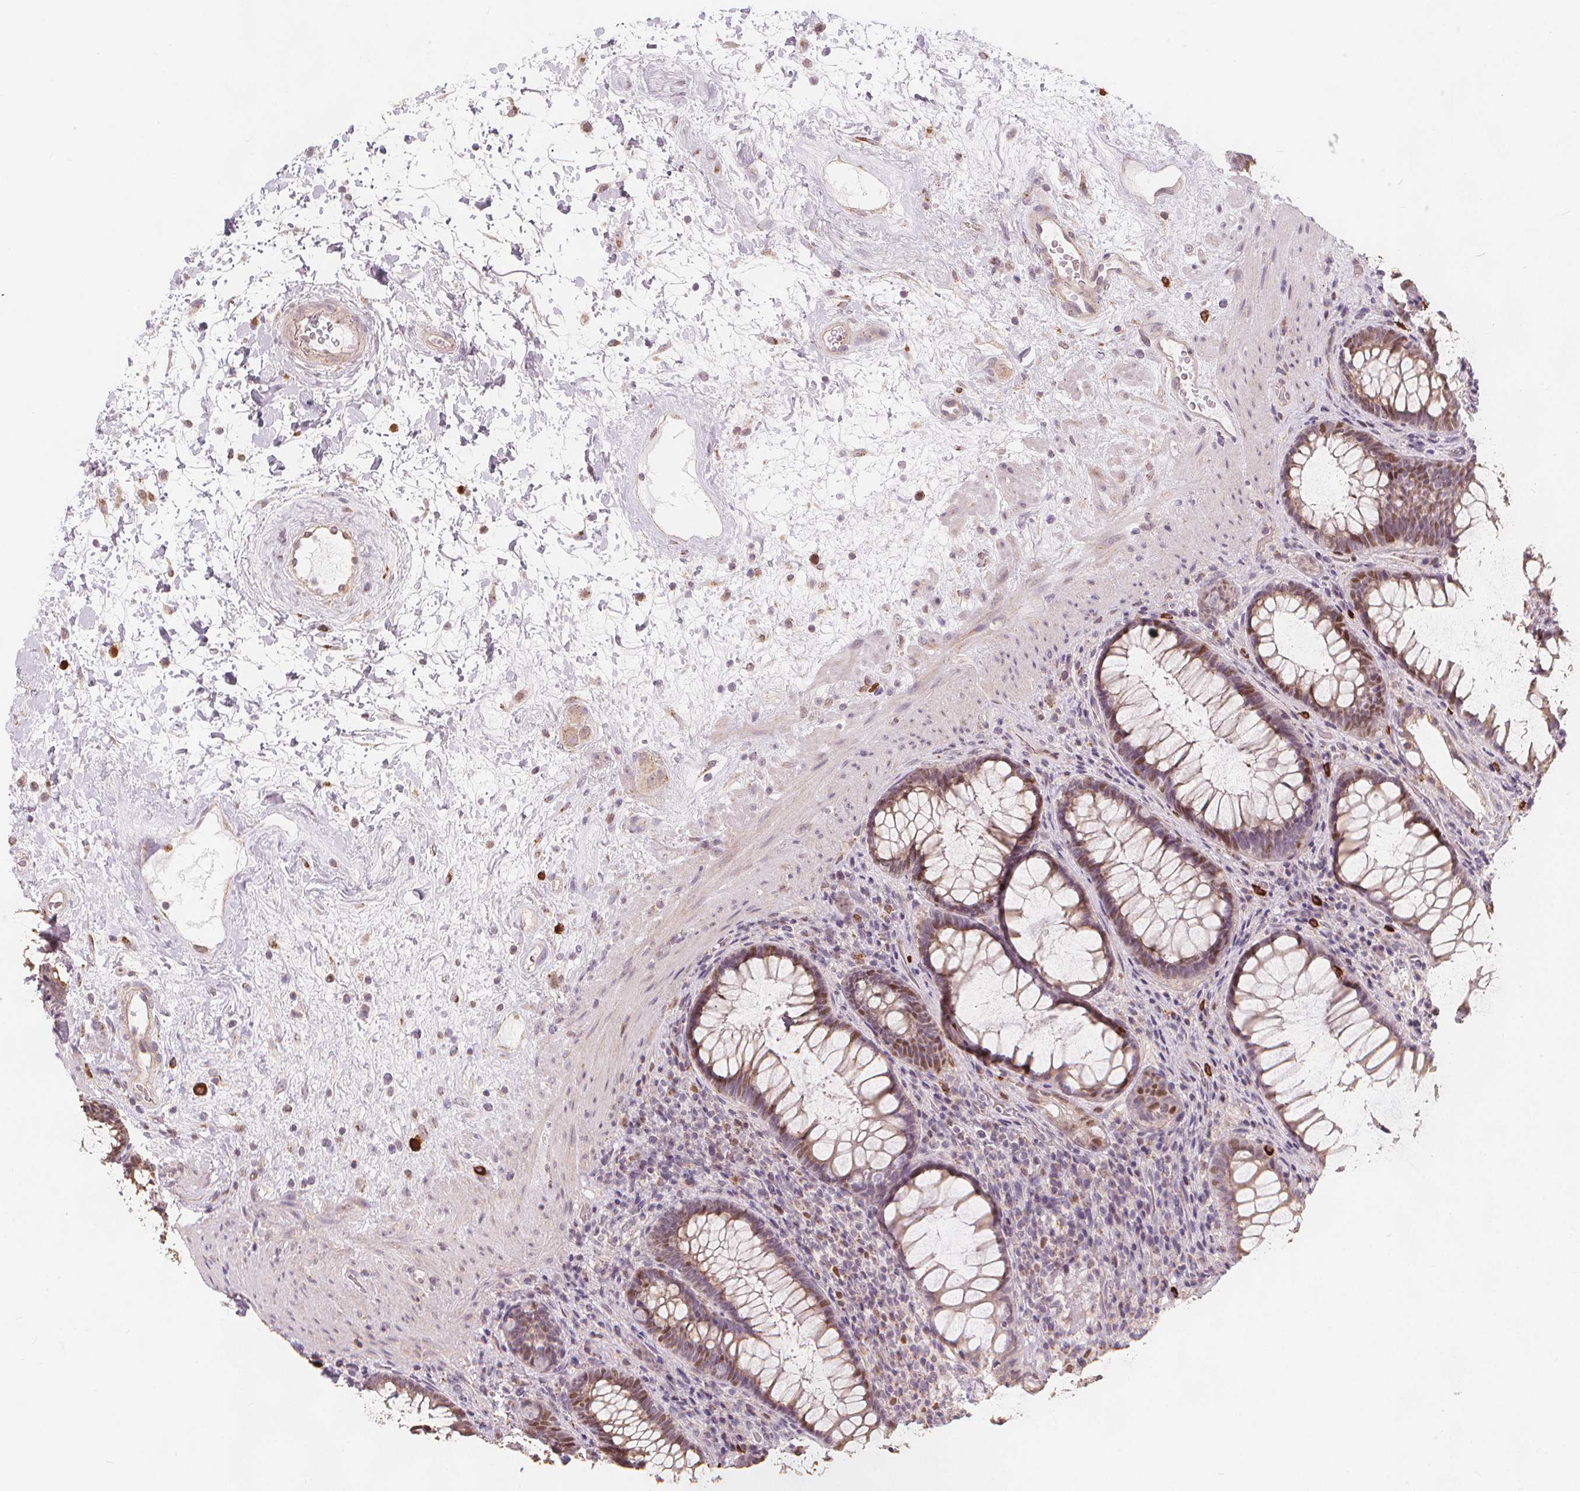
{"staining": {"intensity": "weak", "quantity": ">75%", "location": "cytoplasmic/membranous,nuclear"}, "tissue": "rectum", "cell_type": "Glandular cells", "image_type": "normal", "snomed": [{"axis": "morphology", "description": "Normal tissue, NOS"}, {"axis": "topography", "description": "Rectum"}], "caption": "The photomicrograph exhibits a brown stain indicating the presence of a protein in the cytoplasmic/membranous,nuclear of glandular cells in rectum.", "gene": "TIPIN", "patient": {"sex": "male", "age": 72}}